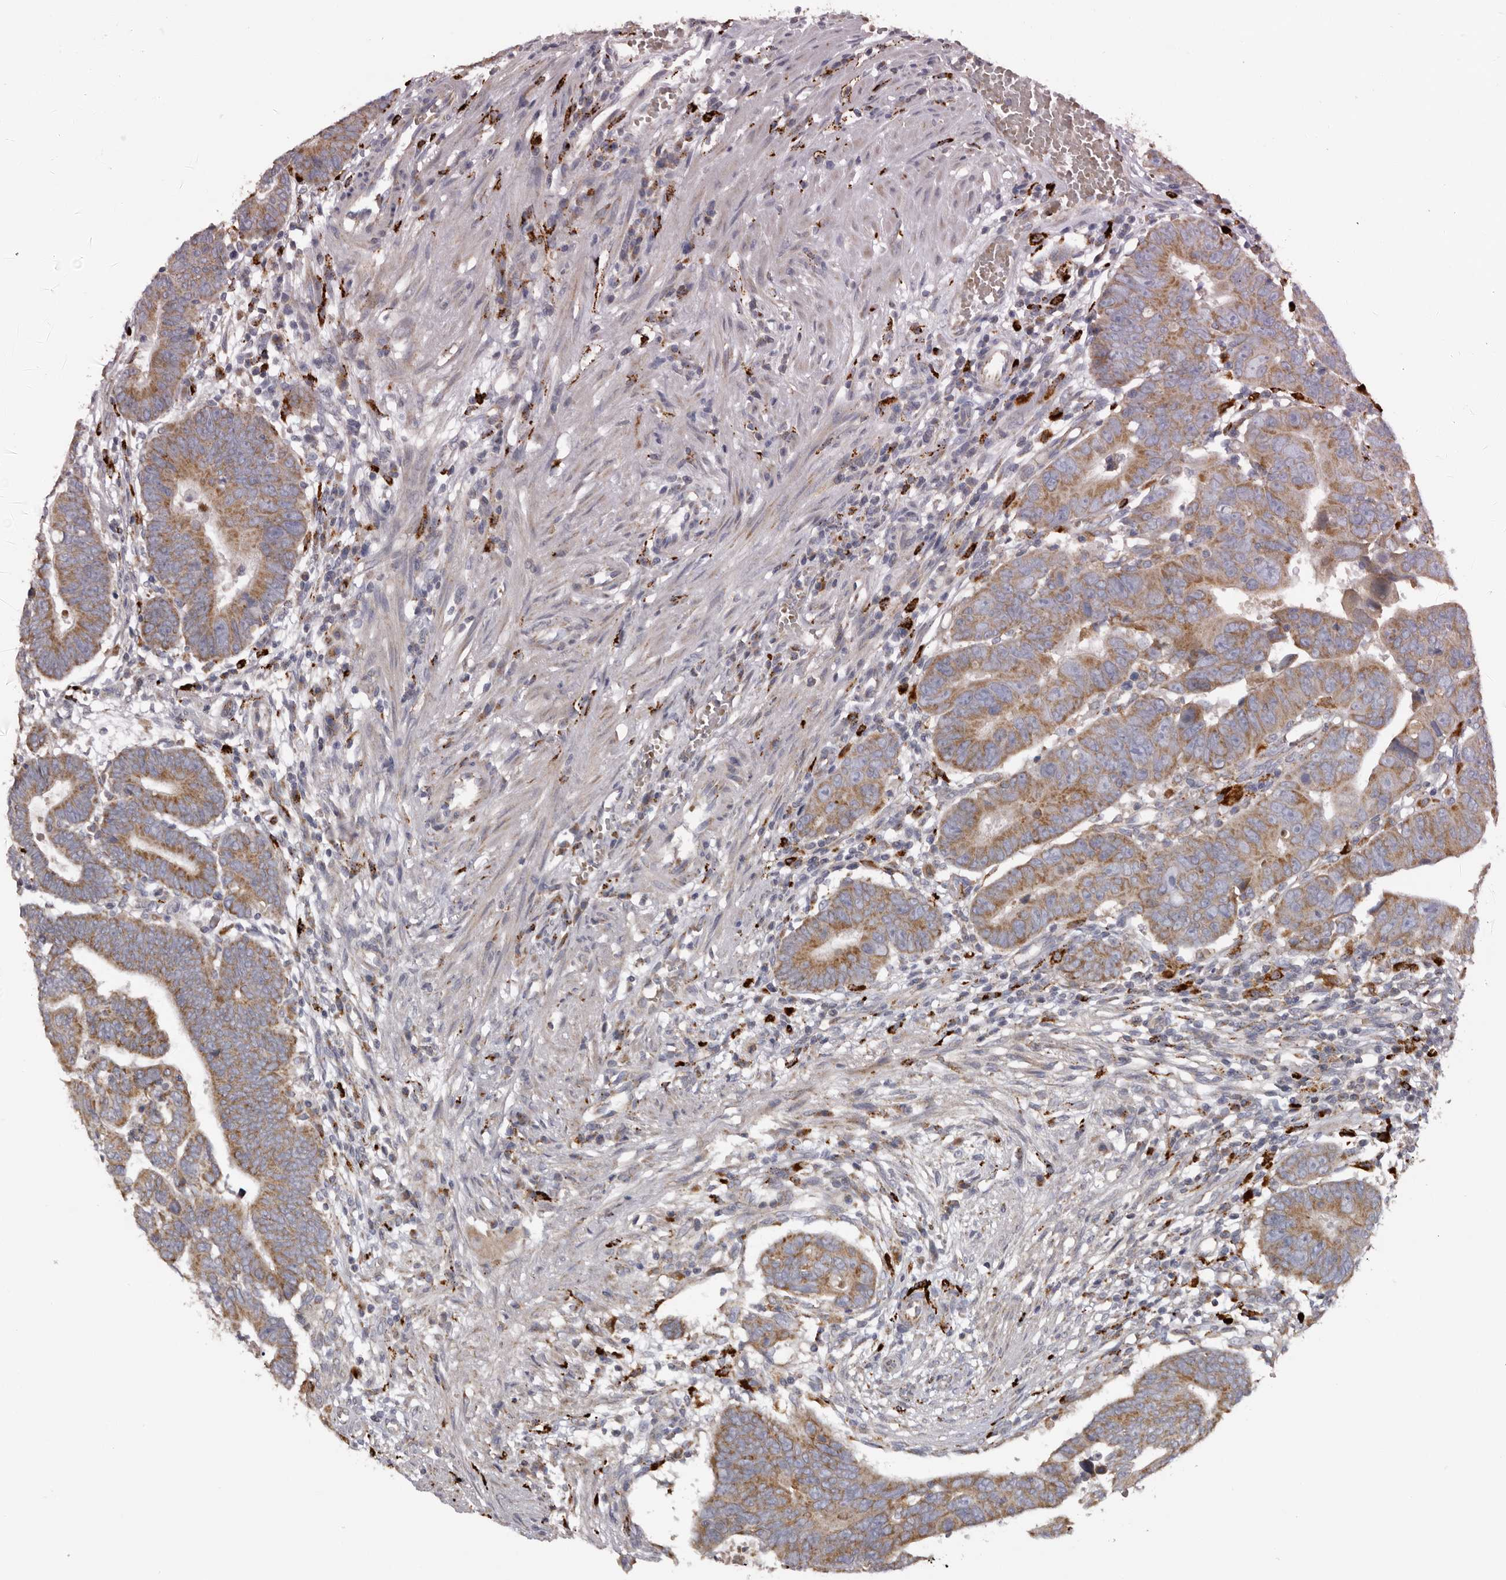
{"staining": {"intensity": "moderate", "quantity": ">75%", "location": "cytoplasmic/membranous"}, "tissue": "colorectal cancer", "cell_type": "Tumor cells", "image_type": "cancer", "snomed": [{"axis": "morphology", "description": "Adenocarcinoma, NOS"}, {"axis": "topography", "description": "Rectum"}], "caption": "Colorectal adenocarcinoma was stained to show a protein in brown. There is medium levels of moderate cytoplasmic/membranous expression in about >75% of tumor cells.", "gene": "MECR", "patient": {"sex": "female", "age": 65}}